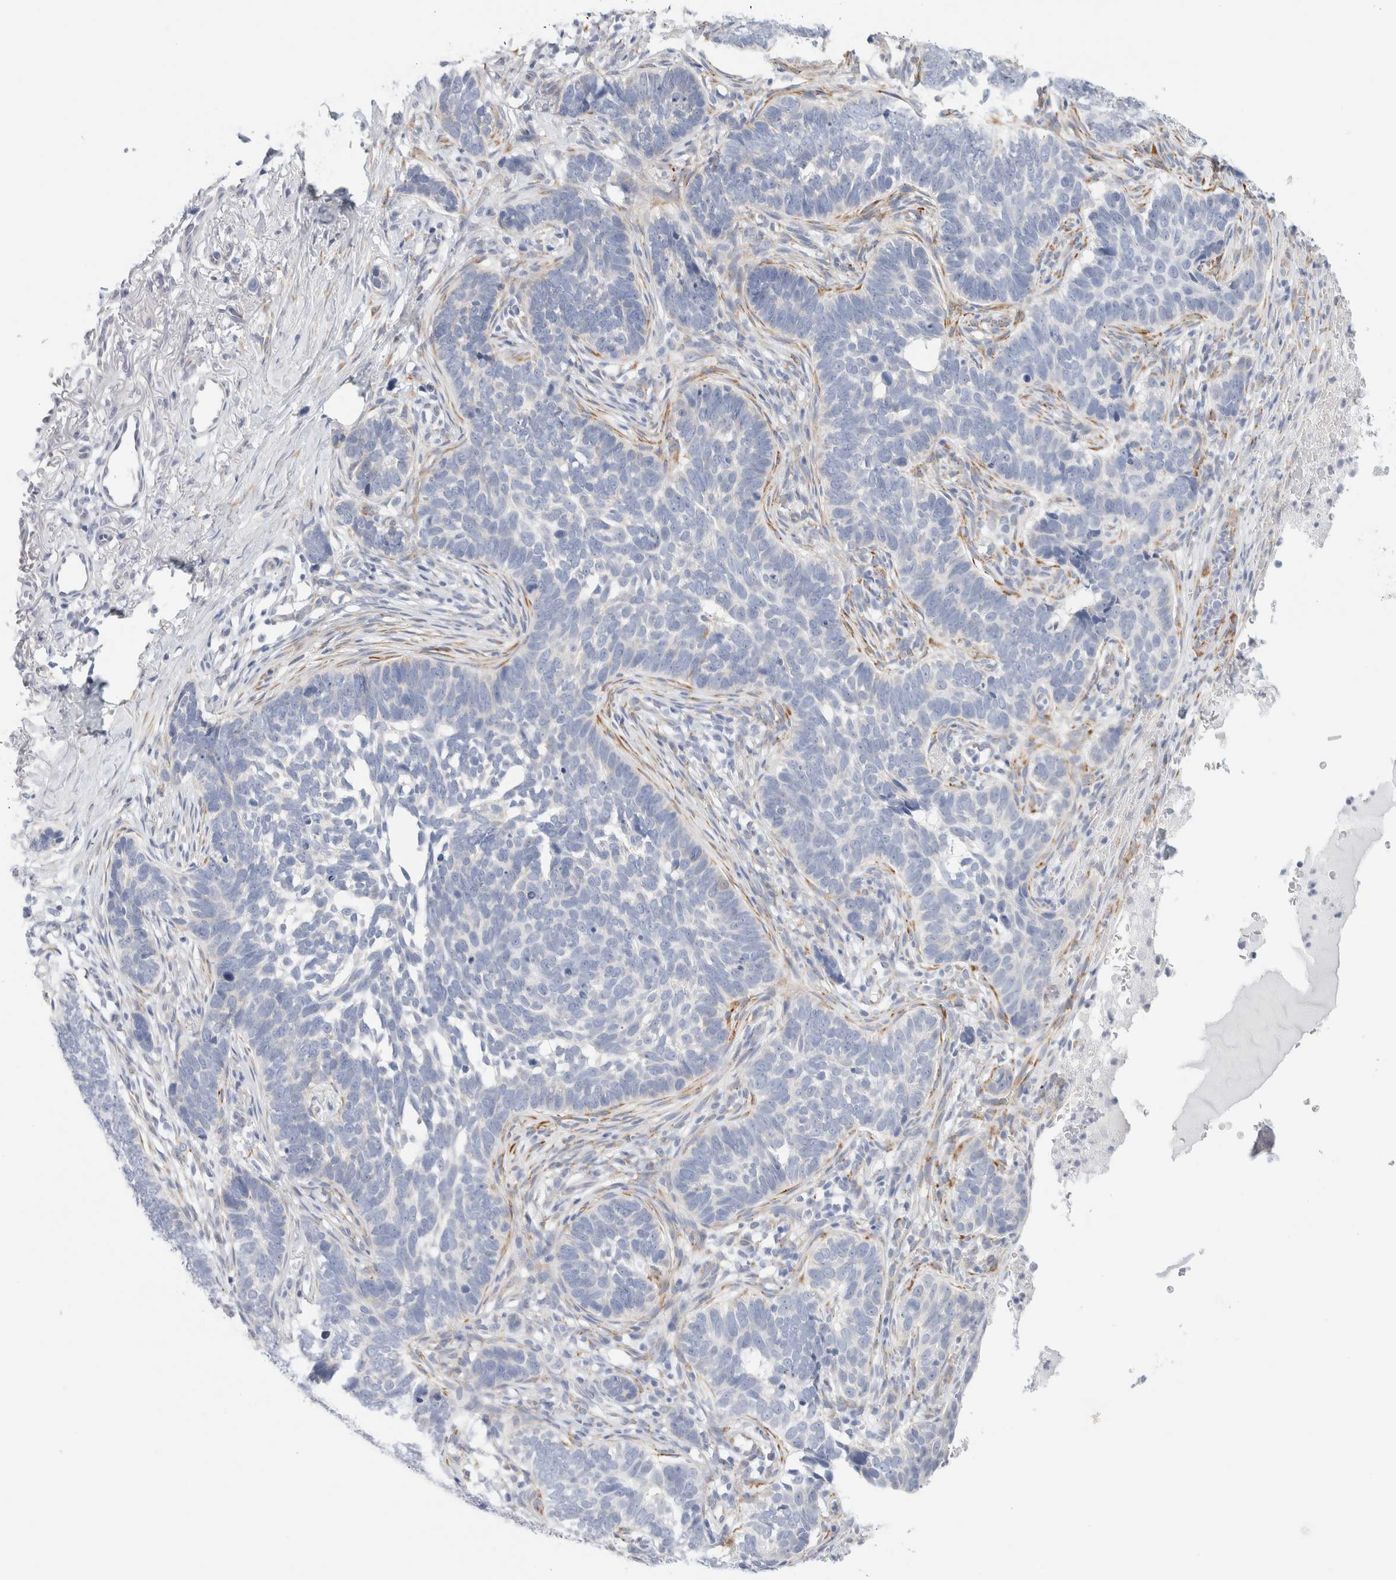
{"staining": {"intensity": "negative", "quantity": "none", "location": "none"}, "tissue": "skin cancer", "cell_type": "Tumor cells", "image_type": "cancer", "snomed": [{"axis": "morphology", "description": "Normal tissue, NOS"}, {"axis": "morphology", "description": "Basal cell carcinoma"}, {"axis": "topography", "description": "Skin"}], "caption": "A micrograph of skin cancer stained for a protein displays no brown staining in tumor cells.", "gene": "RTN4", "patient": {"sex": "male", "age": 77}}